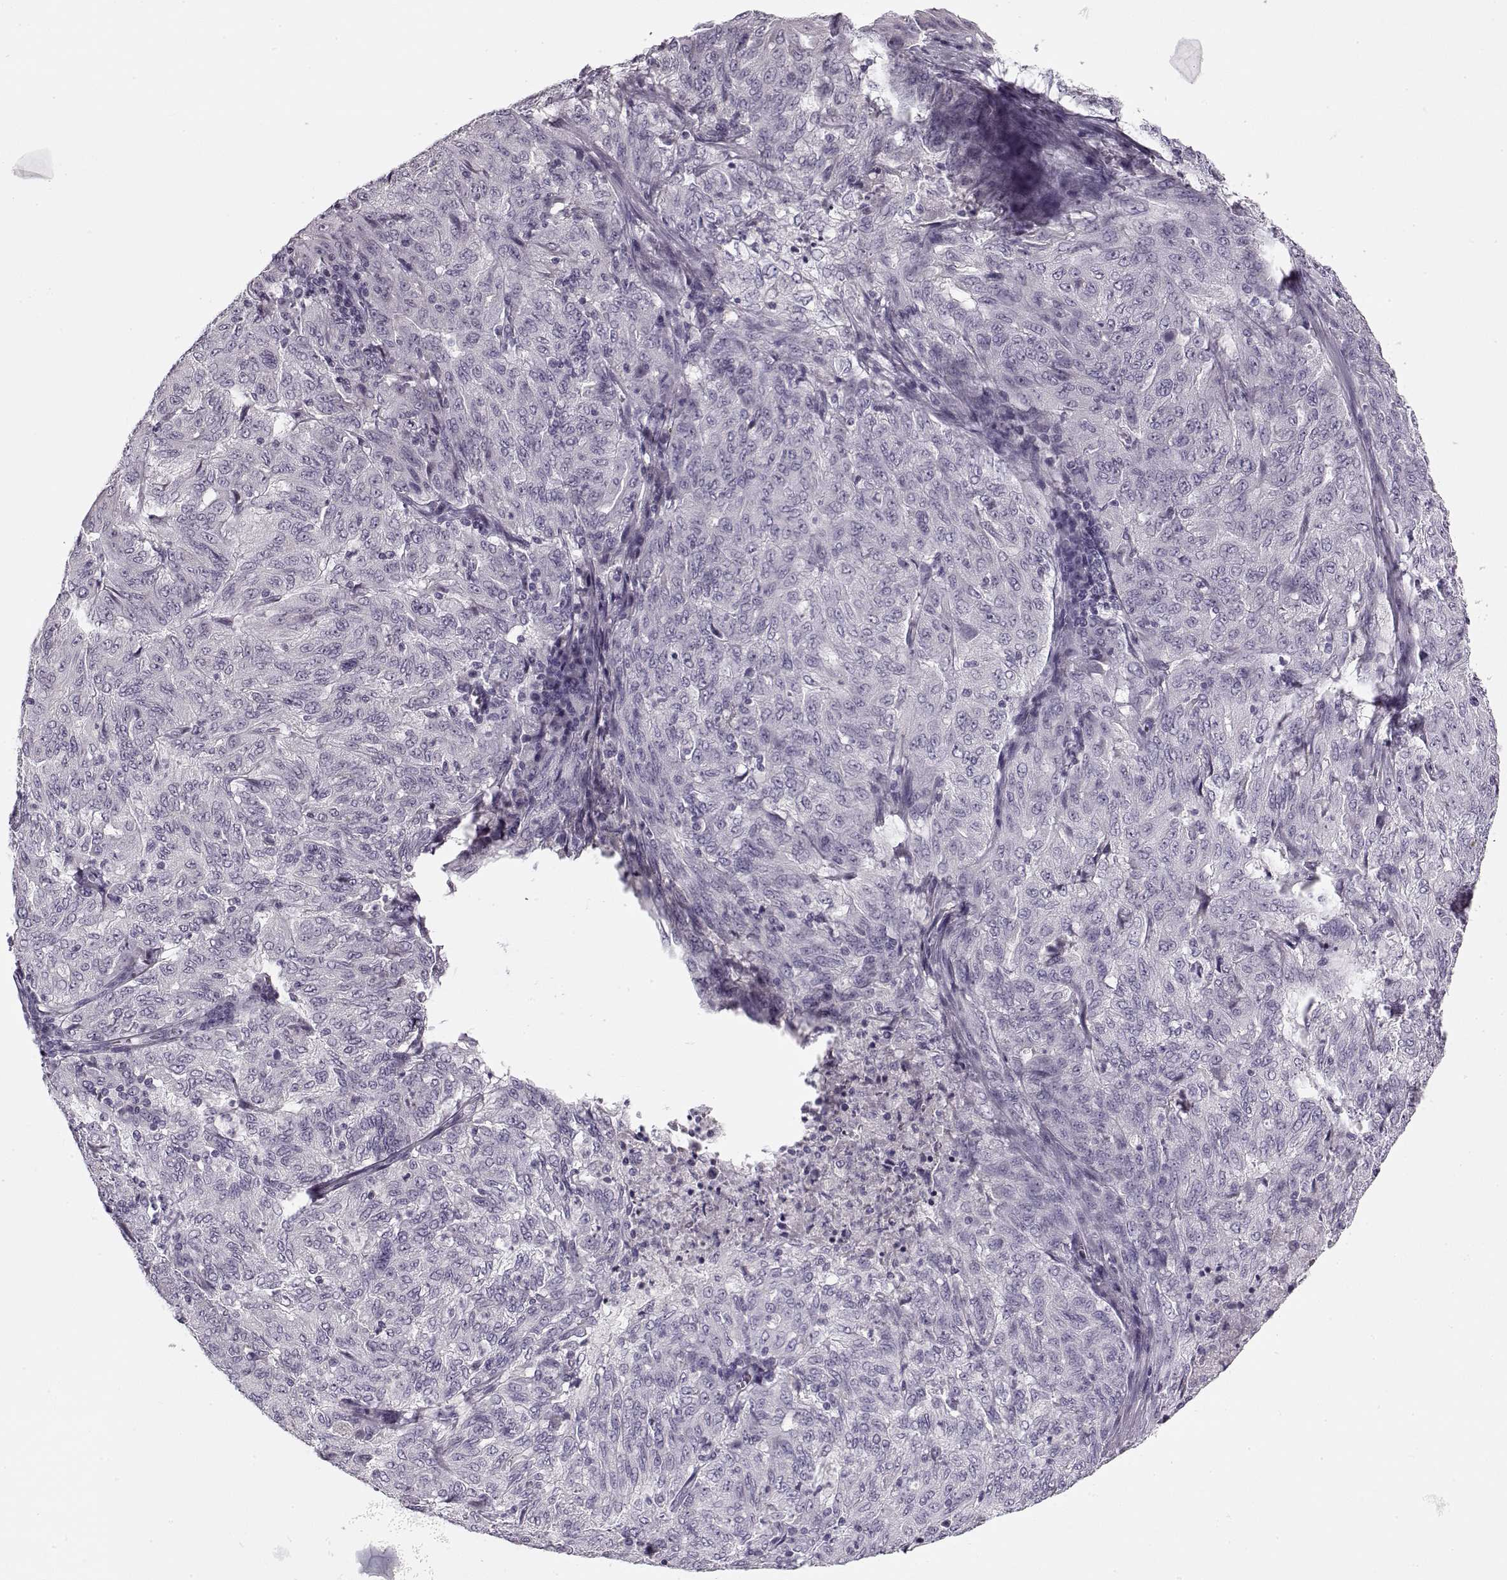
{"staining": {"intensity": "negative", "quantity": "none", "location": "none"}, "tissue": "pancreatic cancer", "cell_type": "Tumor cells", "image_type": "cancer", "snomed": [{"axis": "morphology", "description": "Adenocarcinoma, NOS"}, {"axis": "topography", "description": "Pancreas"}], "caption": "An IHC histopathology image of pancreatic adenocarcinoma is shown. There is no staining in tumor cells of pancreatic adenocarcinoma.", "gene": "PNMT", "patient": {"sex": "male", "age": 63}}